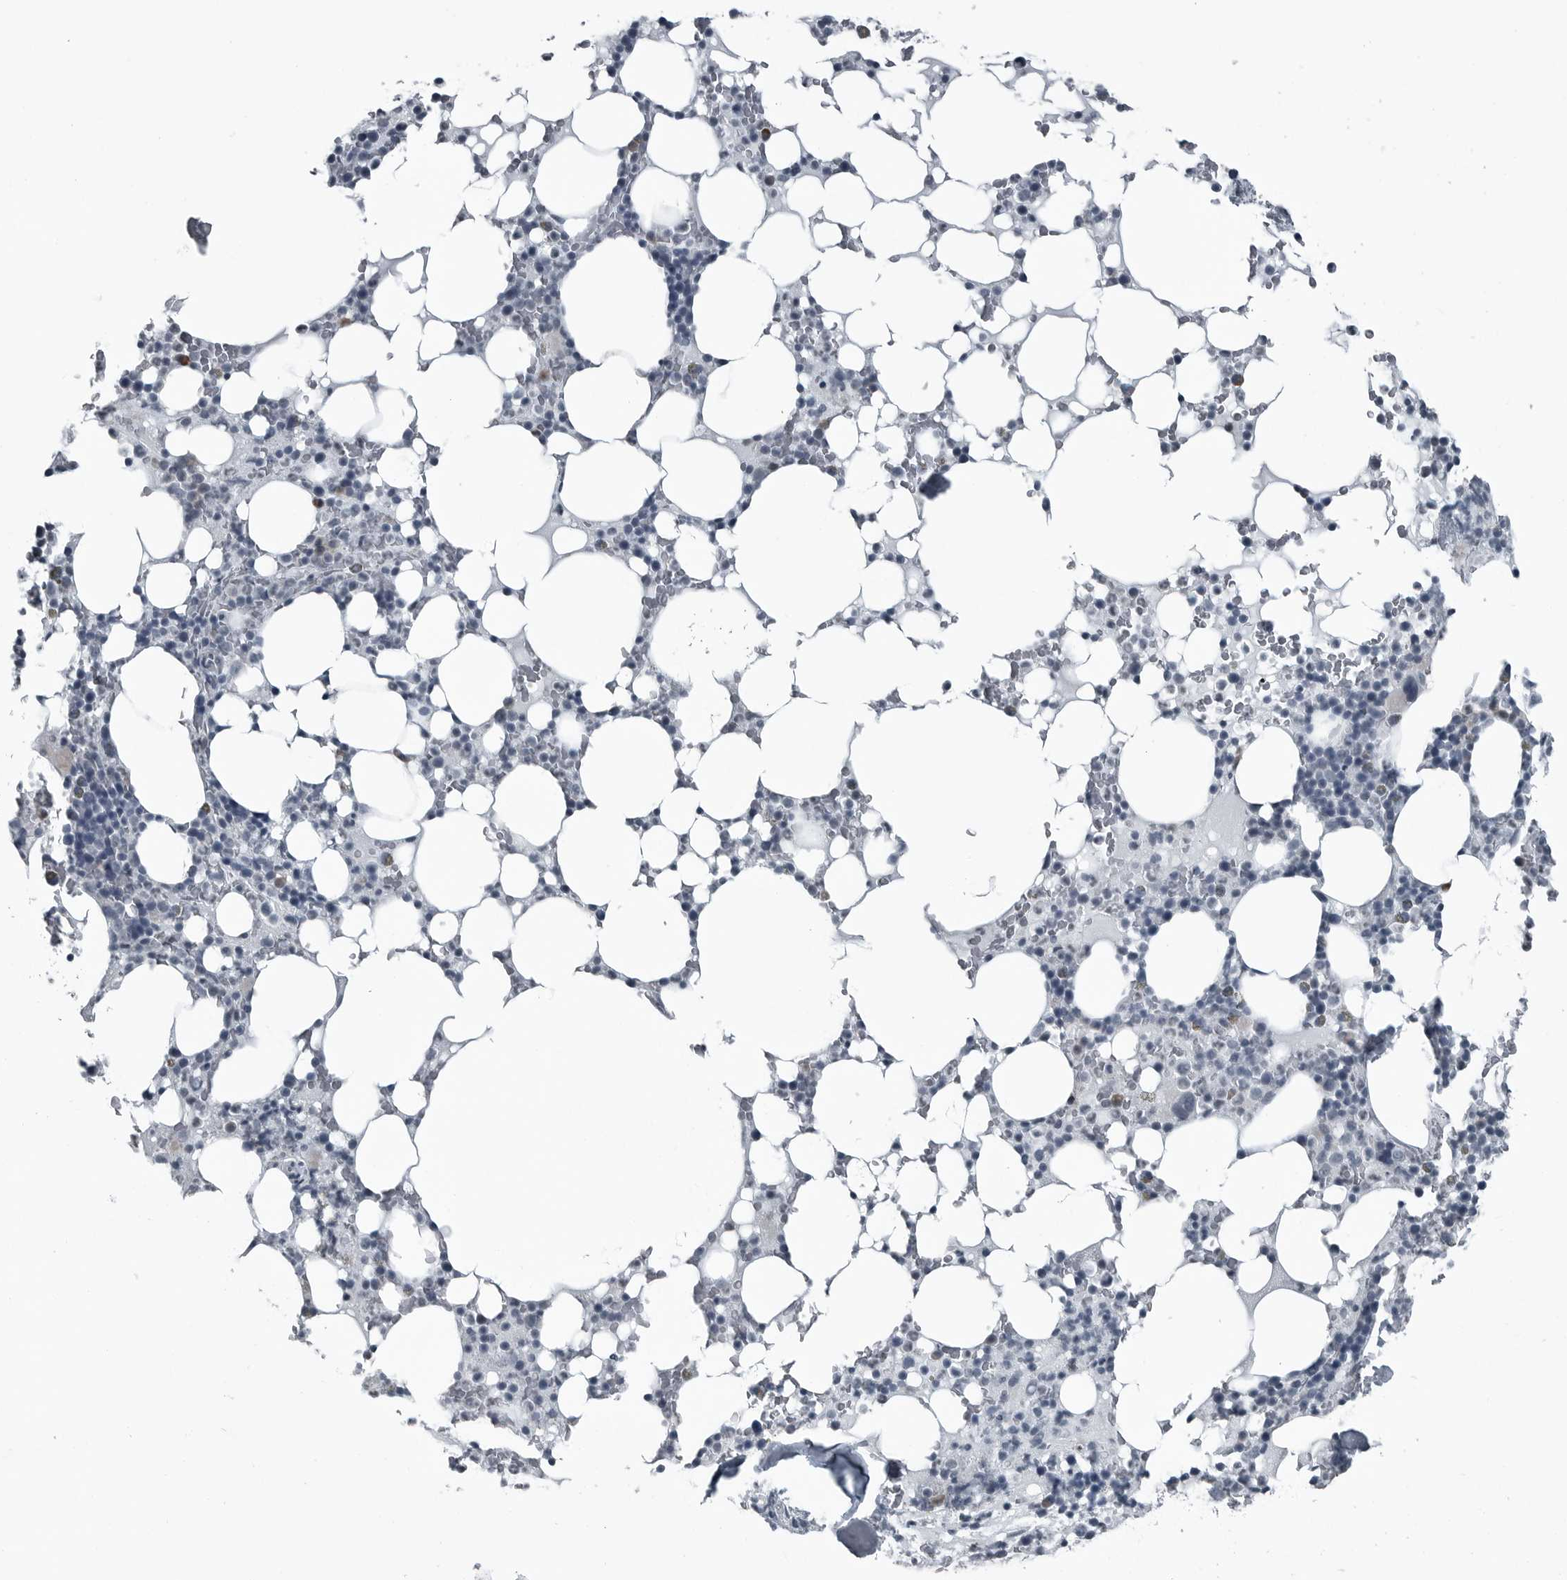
{"staining": {"intensity": "negative", "quantity": "none", "location": "none"}, "tissue": "bone marrow", "cell_type": "Hematopoietic cells", "image_type": "normal", "snomed": [{"axis": "morphology", "description": "Normal tissue, NOS"}, {"axis": "topography", "description": "Bone marrow"}], "caption": "Bone marrow stained for a protein using IHC shows no positivity hematopoietic cells.", "gene": "DNAAF11", "patient": {"sex": "male", "age": 58}}